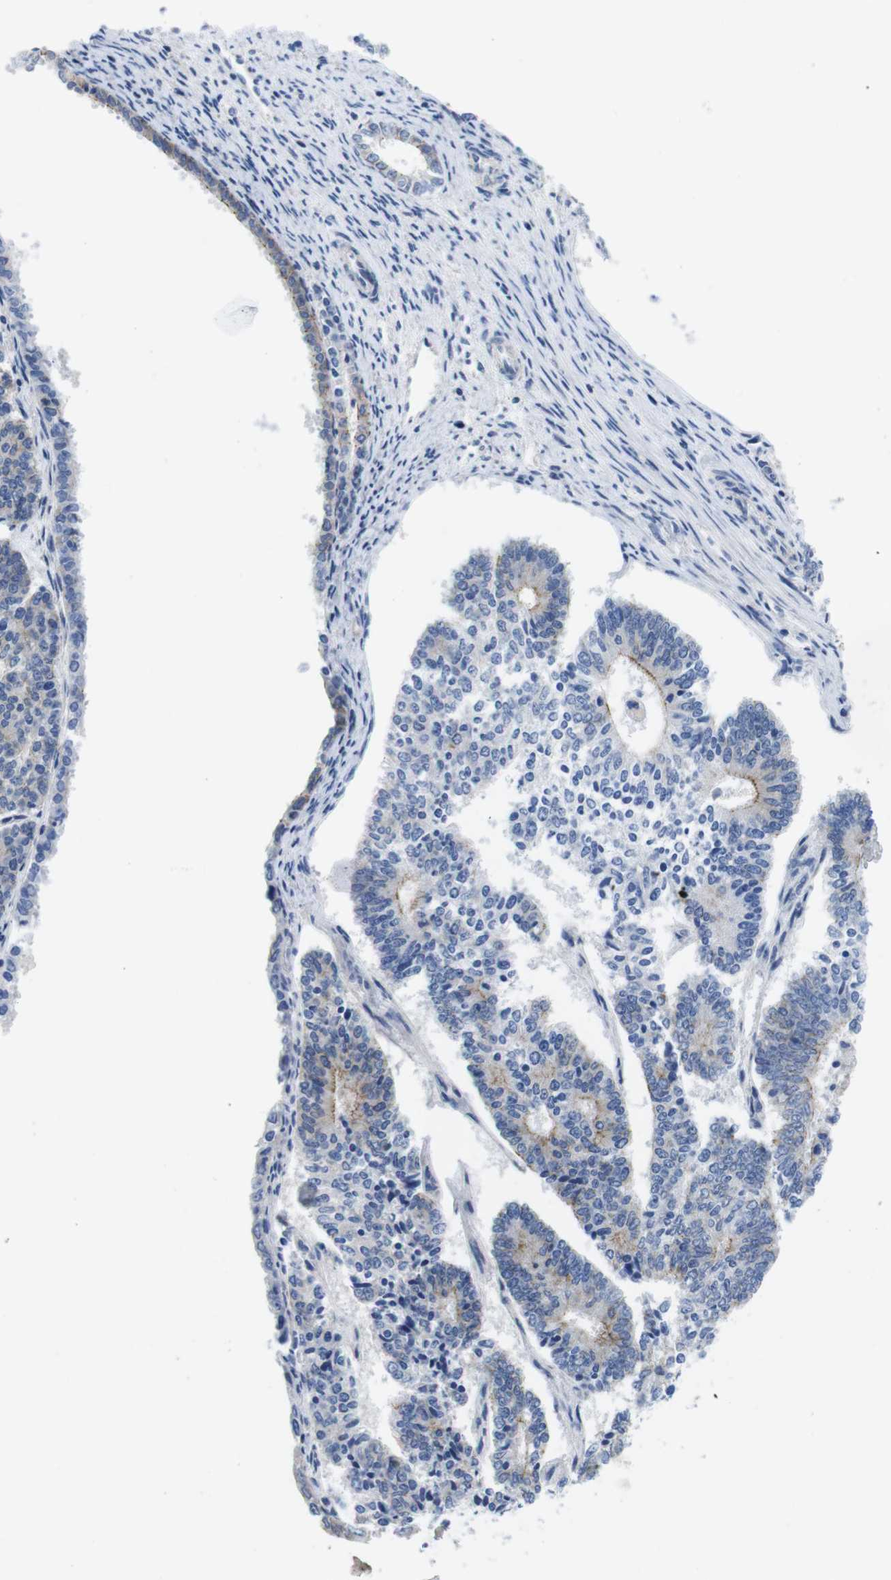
{"staining": {"intensity": "moderate", "quantity": "<25%", "location": "cytoplasmic/membranous"}, "tissue": "endometrial cancer", "cell_type": "Tumor cells", "image_type": "cancer", "snomed": [{"axis": "morphology", "description": "Adenocarcinoma, NOS"}, {"axis": "topography", "description": "Endometrium"}], "caption": "Human endometrial cancer (adenocarcinoma) stained with a brown dye displays moderate cytoplasmic/membranous positive positivity in about <25% of tumor cells.", "gene": "SCRIB", "patient": {"sex": "female", "age": 70}}